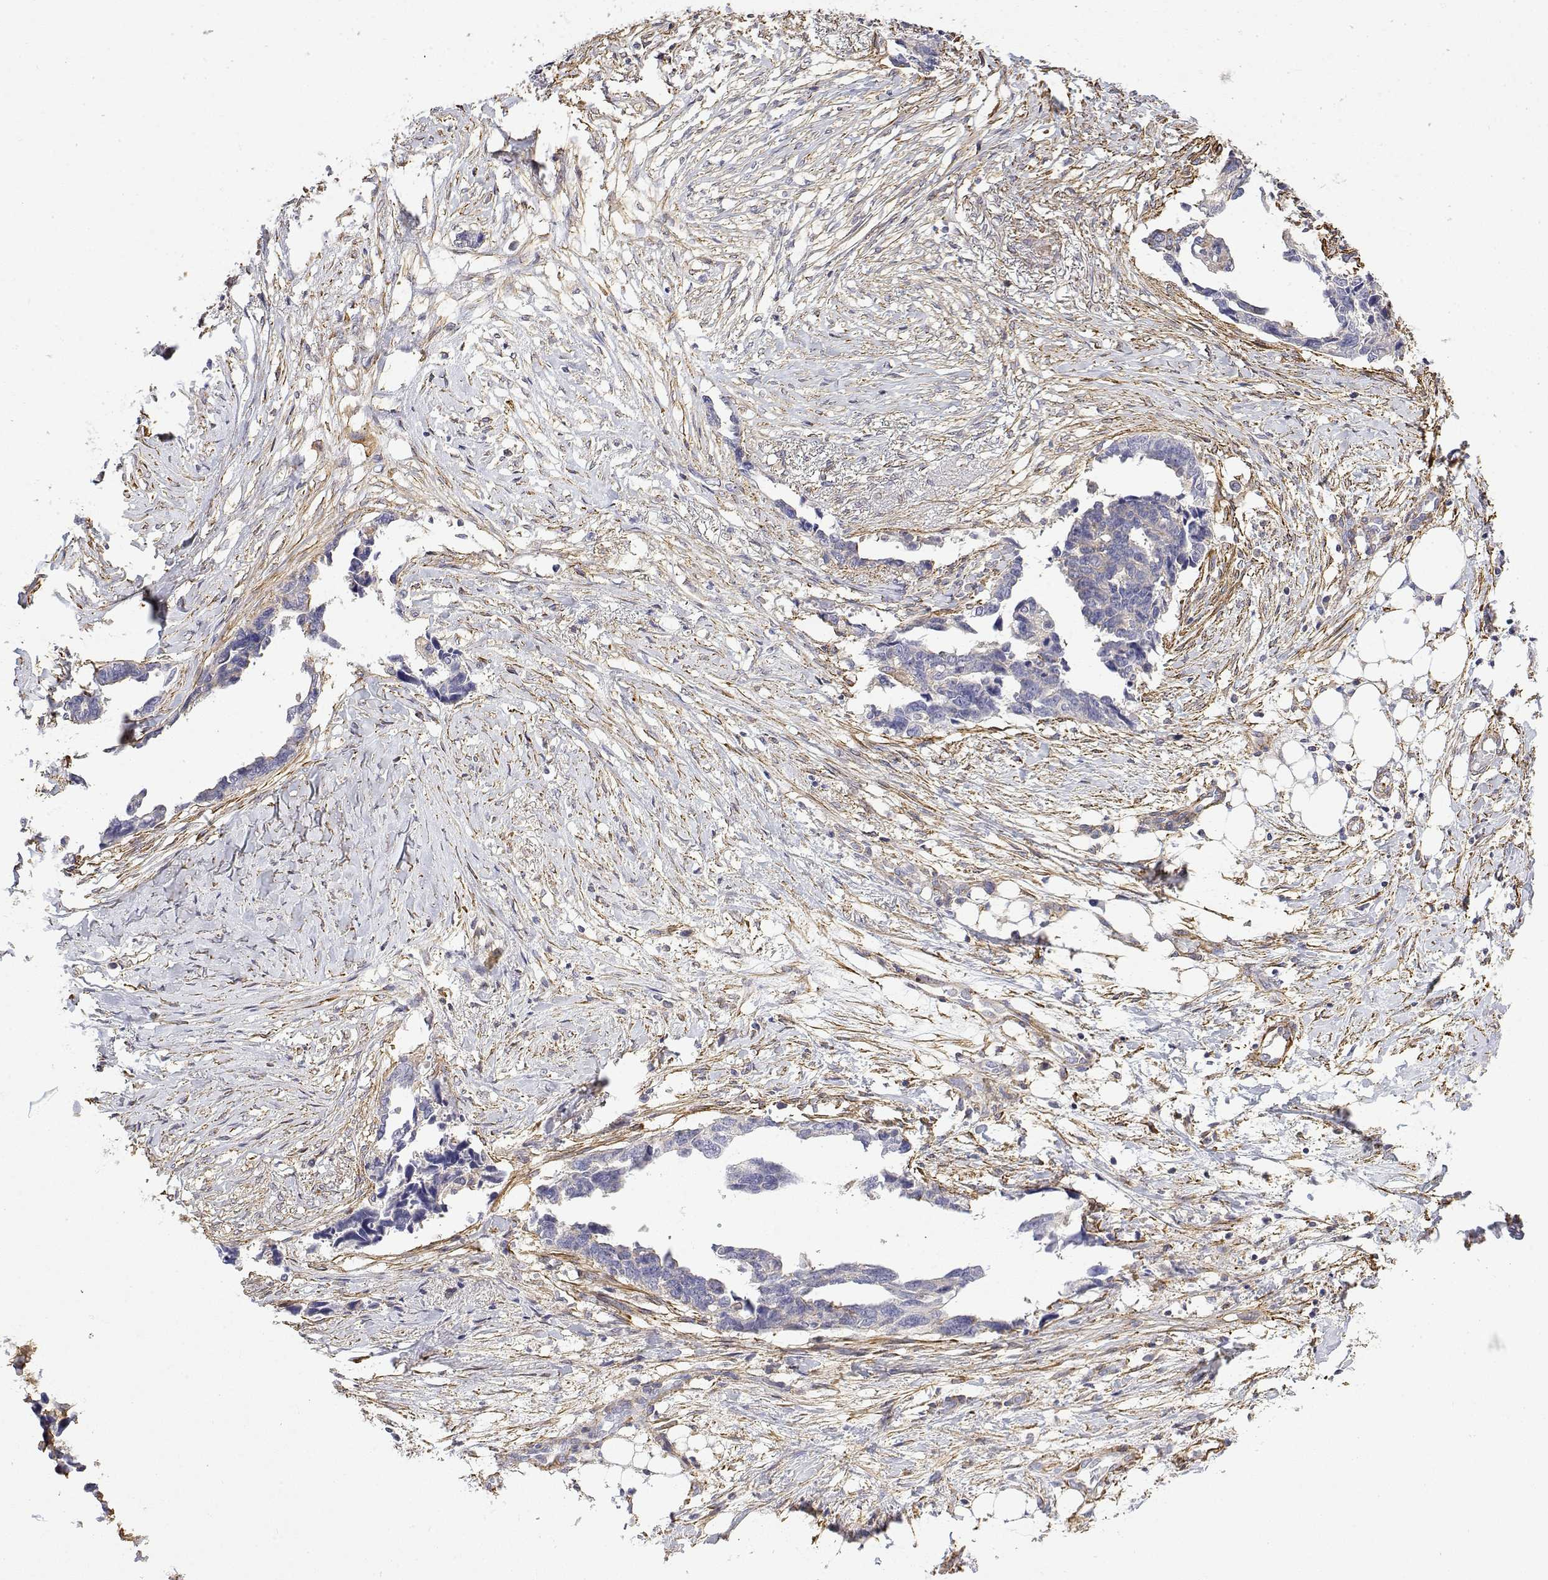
{"staining": {"intensity": "negative", "quantity": "none", "location": "none"}, "tissue": "ovarian cancer", "cell_type": "Tumor cells", "image_type": "cancer", "snomed": [{"axis": "morphology", "description": "Cystadenocarcinoma, serous, NOS"}, {"axis": "topography", "description": "Ovary"}], "caption": "This is a micrograph of immunohistochemistry (IHC) staining of ovarian serous cystadenocarcinoma, which shows no staining in tumor cells.", "gene": "SOWAHD", "patient": {"sex": "female", "age": 69}}